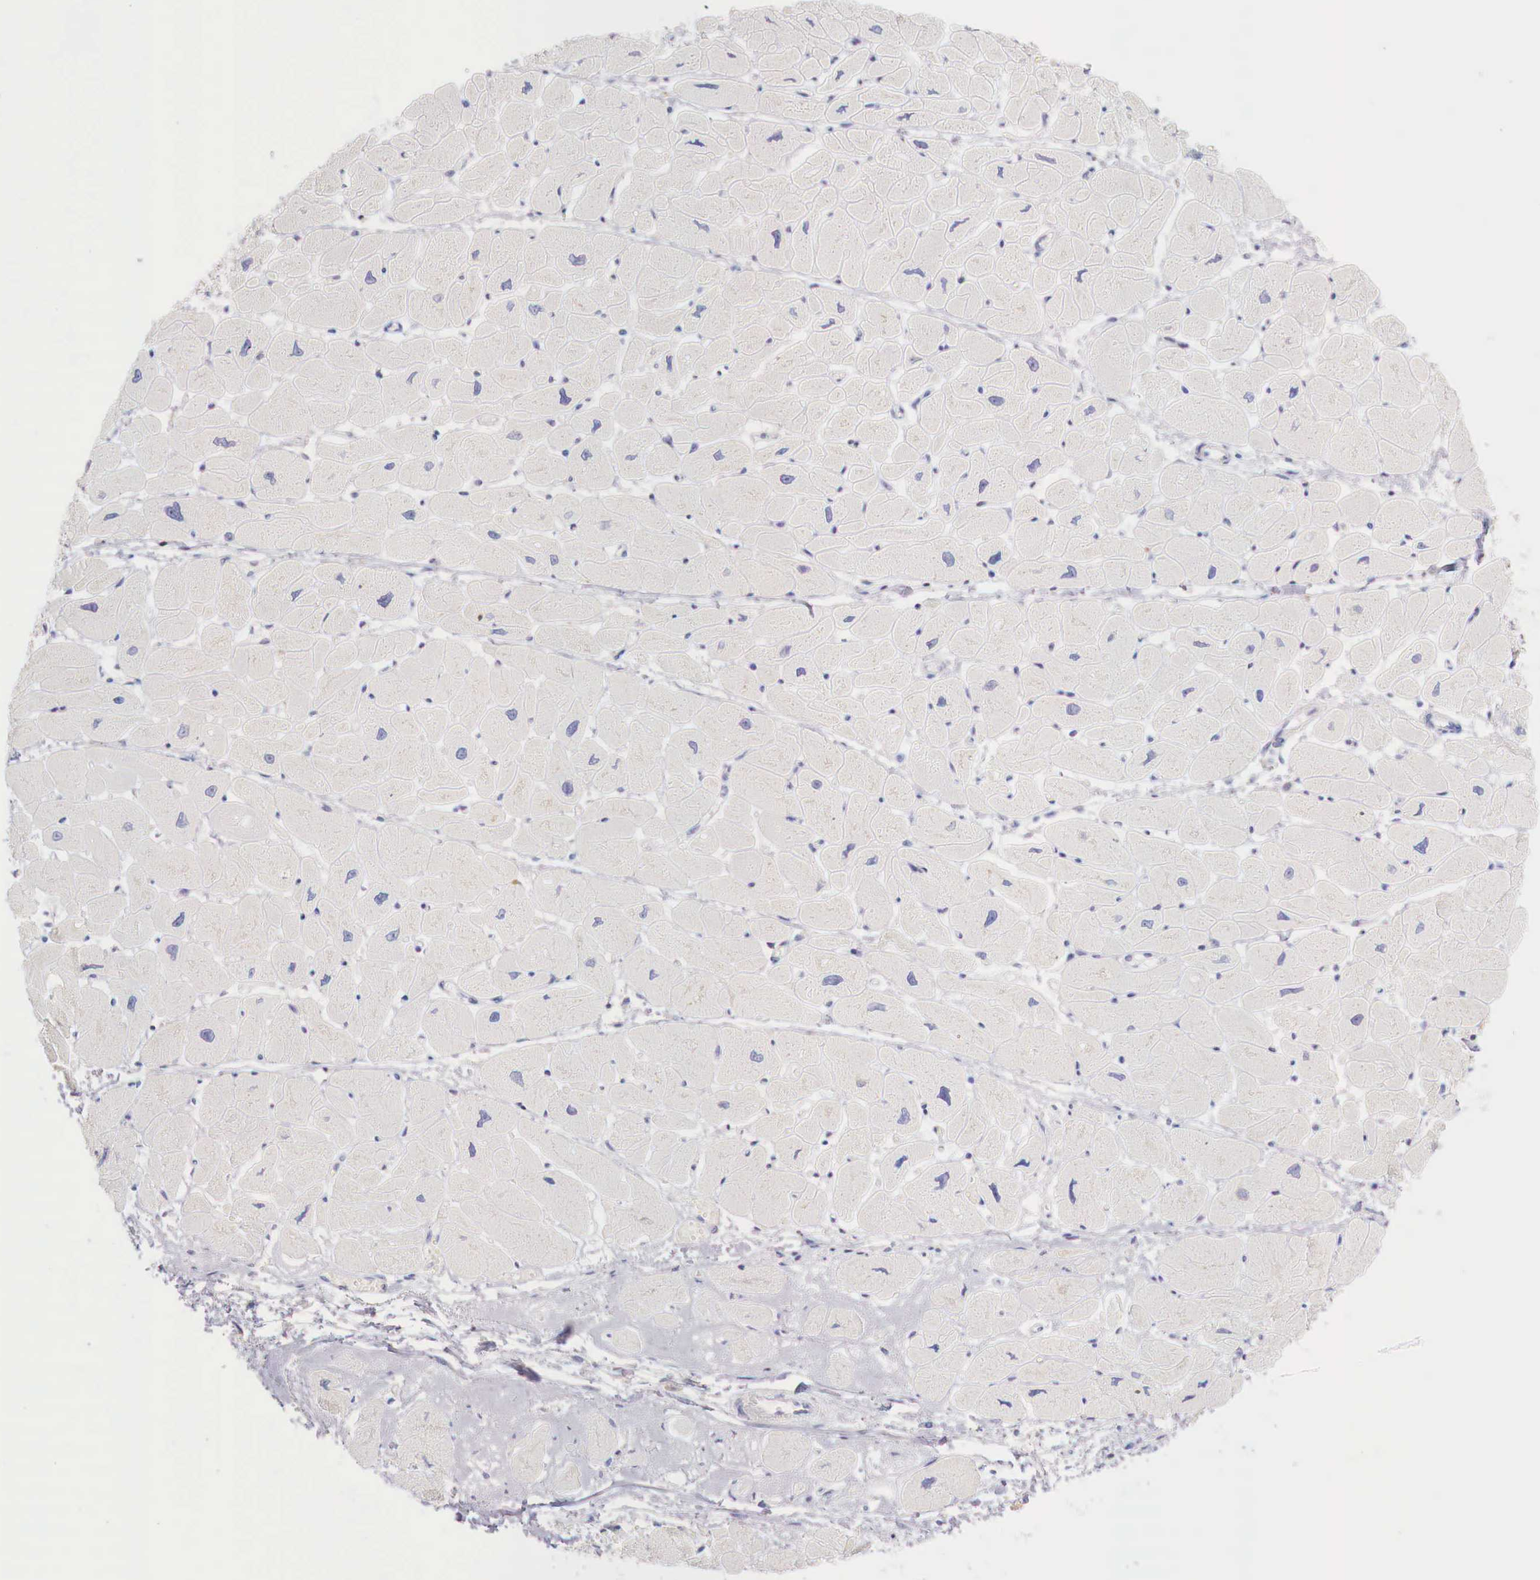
{"staining": {"intensity": "weak", "quantity": ">75%", "location": "cytoplasmic/membranous"}, "tissue": "heart muscle", "cell_type": "Cardiomyocytes", "image_type": "normal", "snomed": [{"axis": "morphology", "description": "Normal tissue, NOS"}, {"axis": "topography", "description": "Heart"}], "caption": "Normal heart muscle was stained to show a protein in brown. There is low levels of weak cytoplasmic/membranous expression in about >75% of cardiomyocytes.", "gene": "IDH3G", "patient": {"sex": "female", "age": 54}}